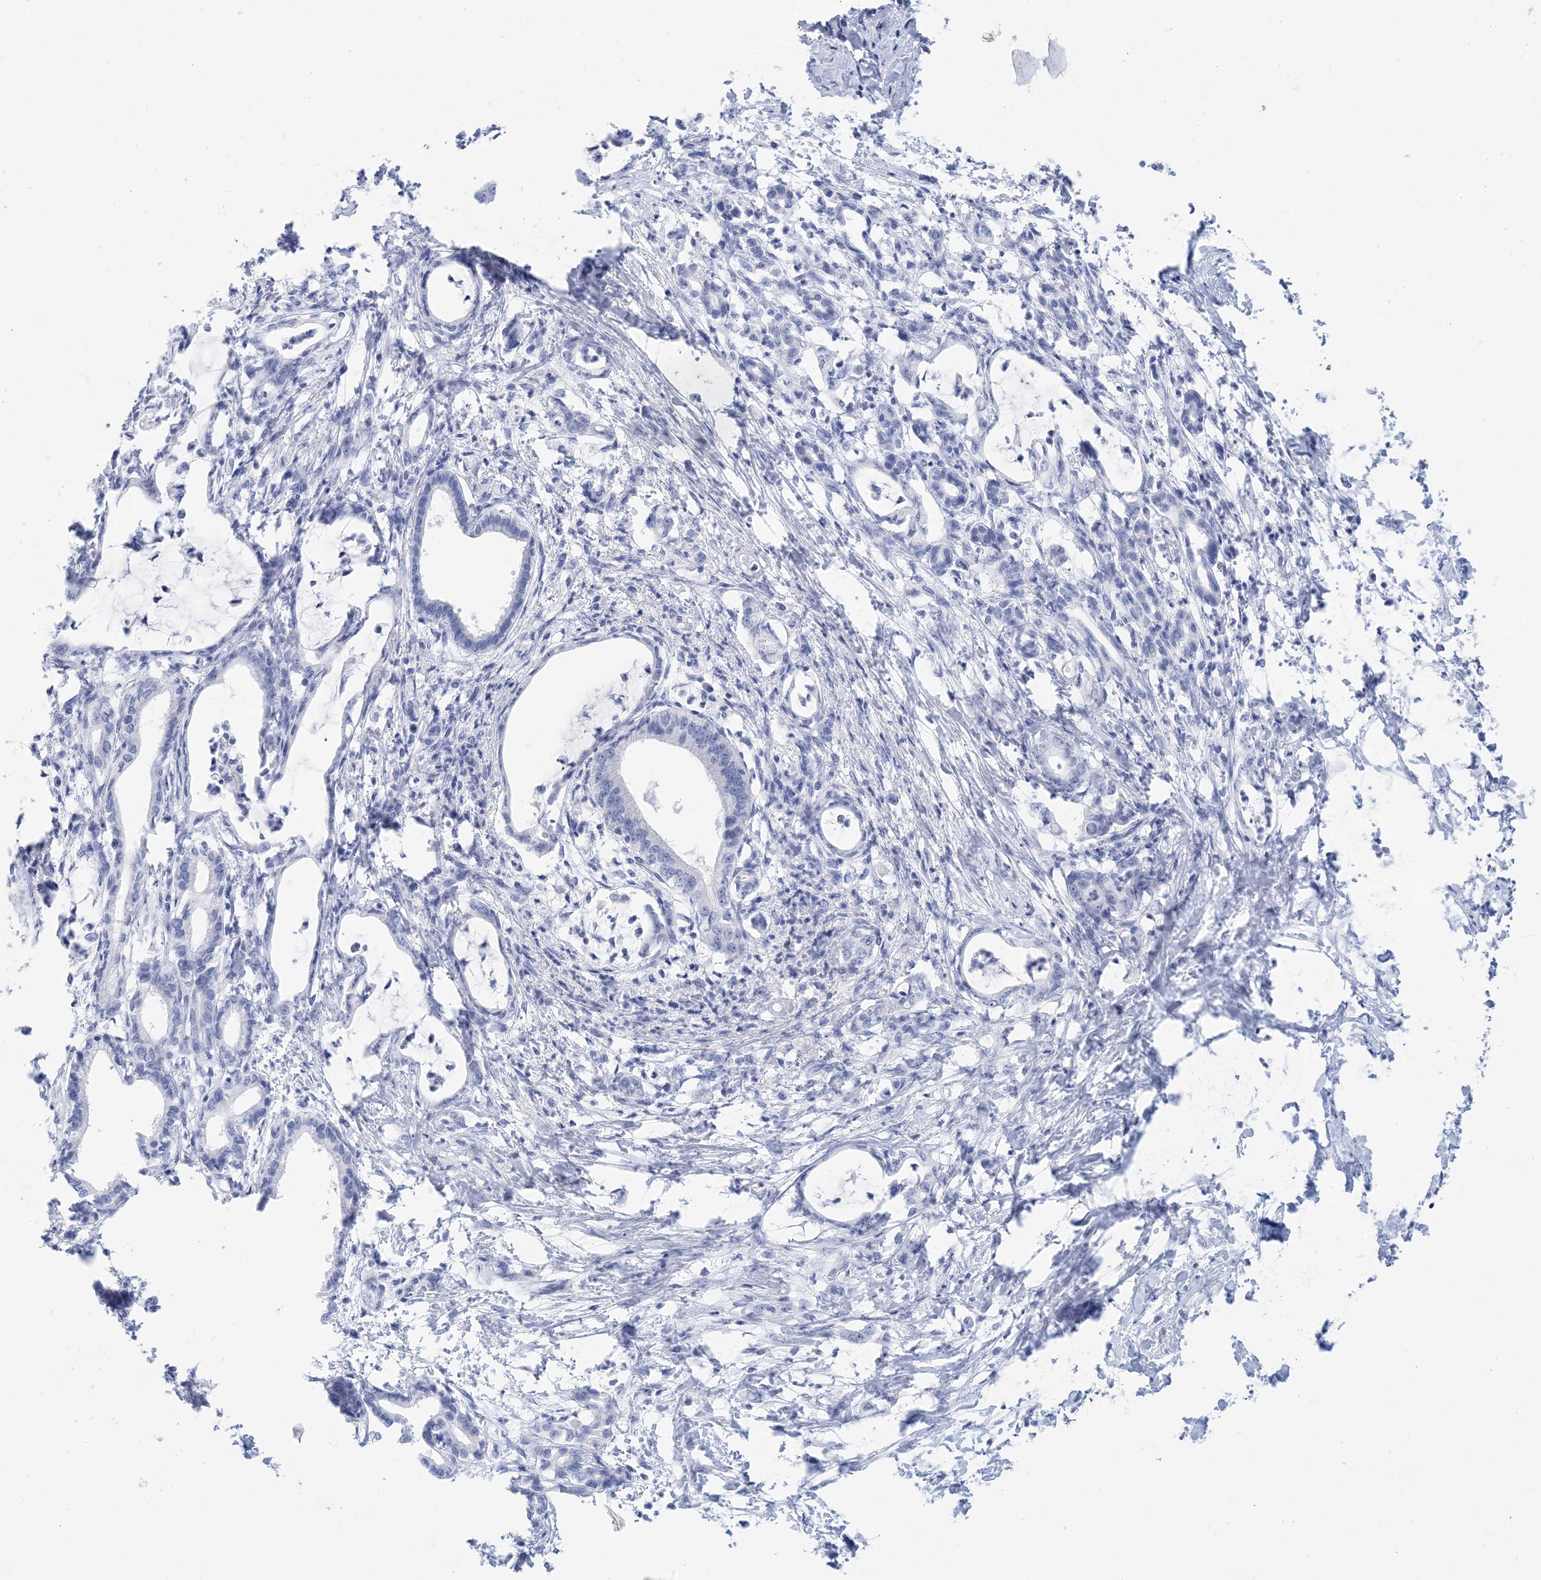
{"staining": {"intensity": "negative", "quantity": "none", "location": "none"}, "tissue": "pancreatic cancer", "cell_type": "Tumor cells", "image_type": "cancer", "snomed": [{"axis": "morphology", "description": "Adenocarcinoma, NOS"}, {"axis": "topography", "description": "Pancreas"}], "caption": "A high-resolution image shows IHC staining of pancreatic adenocarcinoma, which demonstrates no significant staining in tumor cells.", "gene": "SH3YL1", "patient": {"sex": "female", "age": 55}}